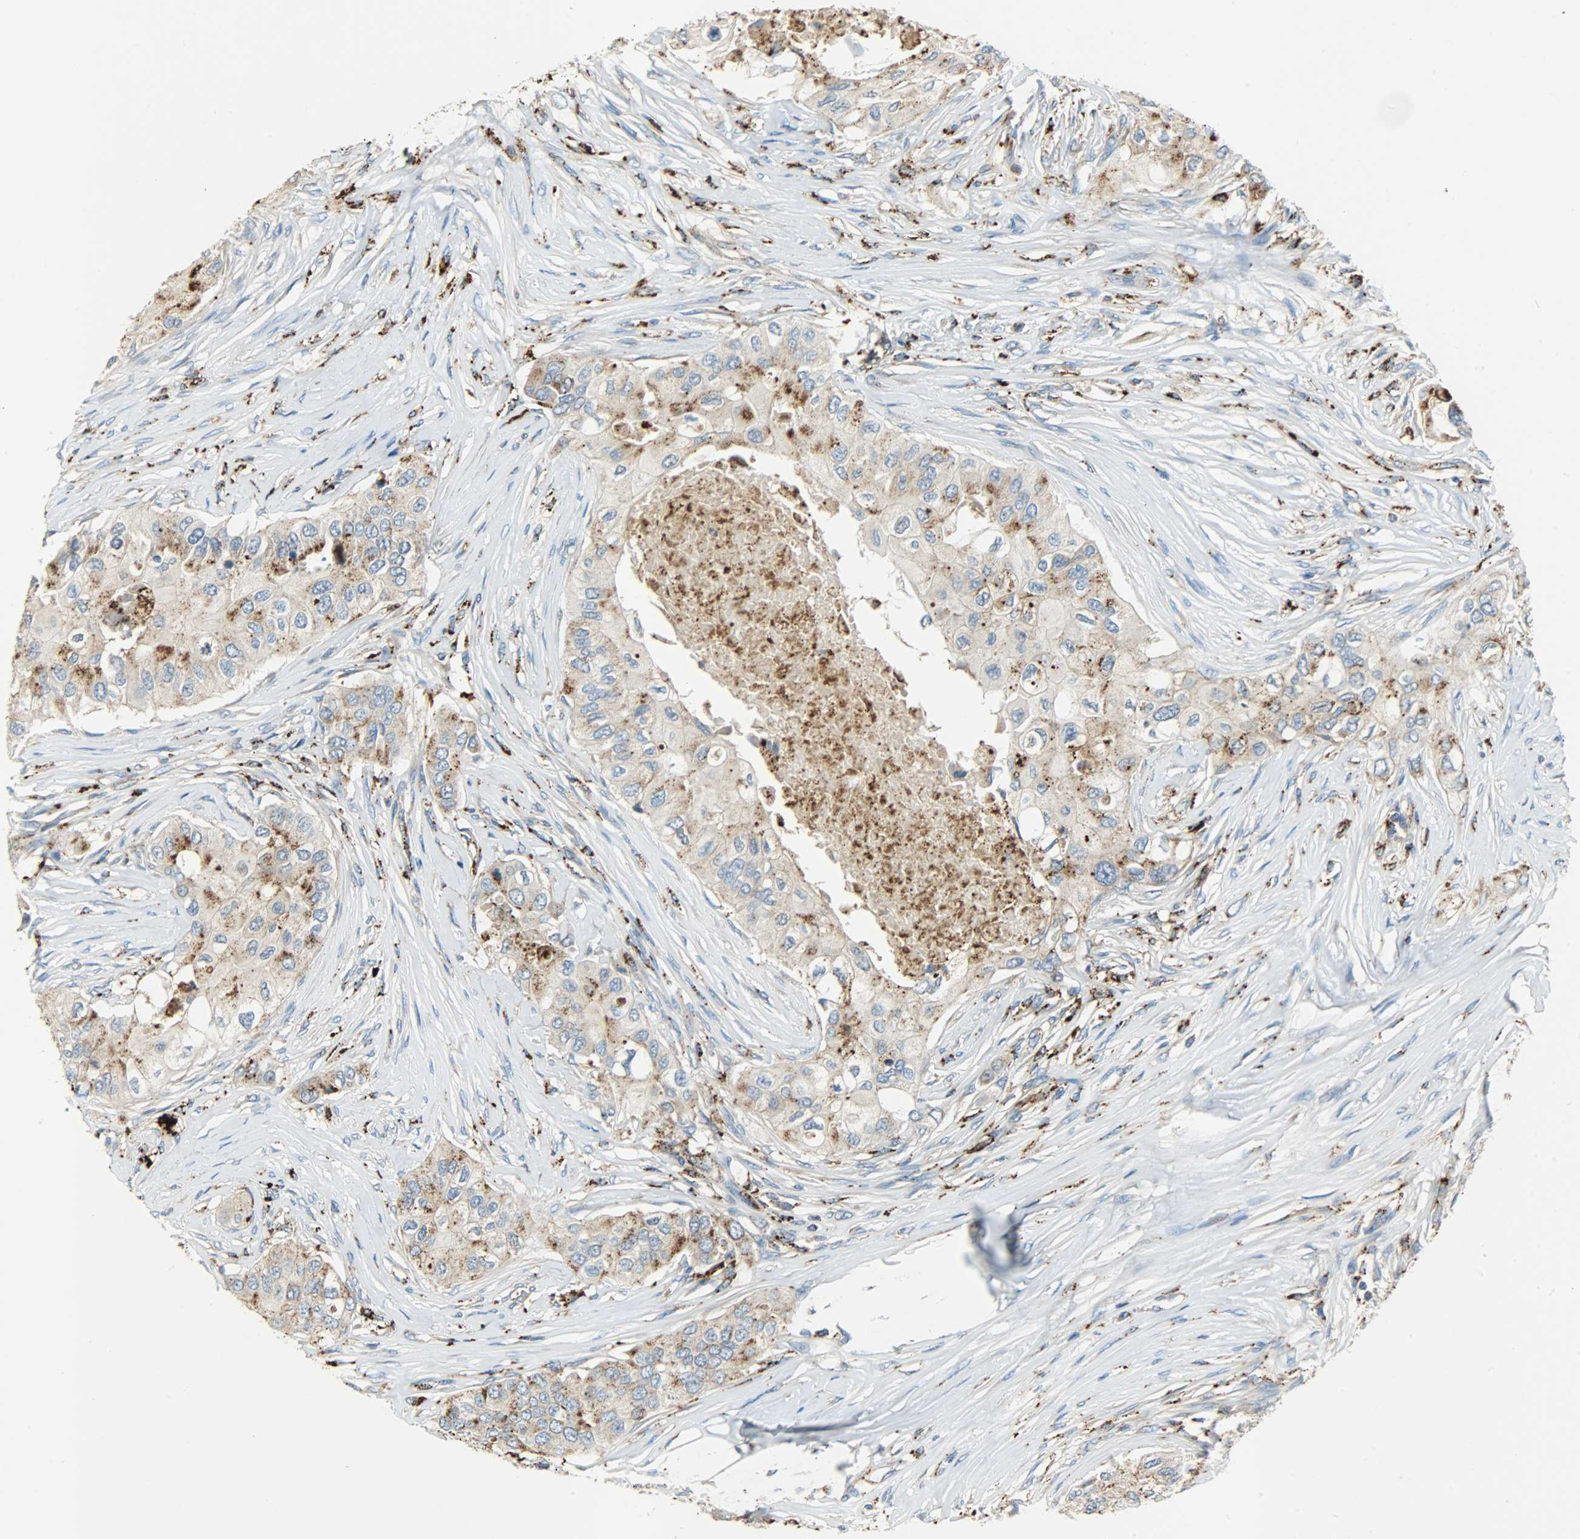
{"staining": {"intensity": "strong", "quantity": "<25%", "location": "cytoplasmic/membranous"}, "tissue": "breast cancer", "cell_type": "Tumor cells", "image_type": "cancer", "snomed": [{"axis": "morphology", "description": "Normal tissue, NOS"}, {"axis": "morphology", "description": "Duct carcinoma"}, {"axis": "topography", "description": "Breast"}], "caption": "Immunohistochemistry (IHC) (DAB) staining of human breast infiltrating ductal carcinoma reveals strong cytoplasmic/membranous protein expression in about <25% of tumor cells.", "gene": "ASAH1", "patient": {"sex": "female", "age": 49}}